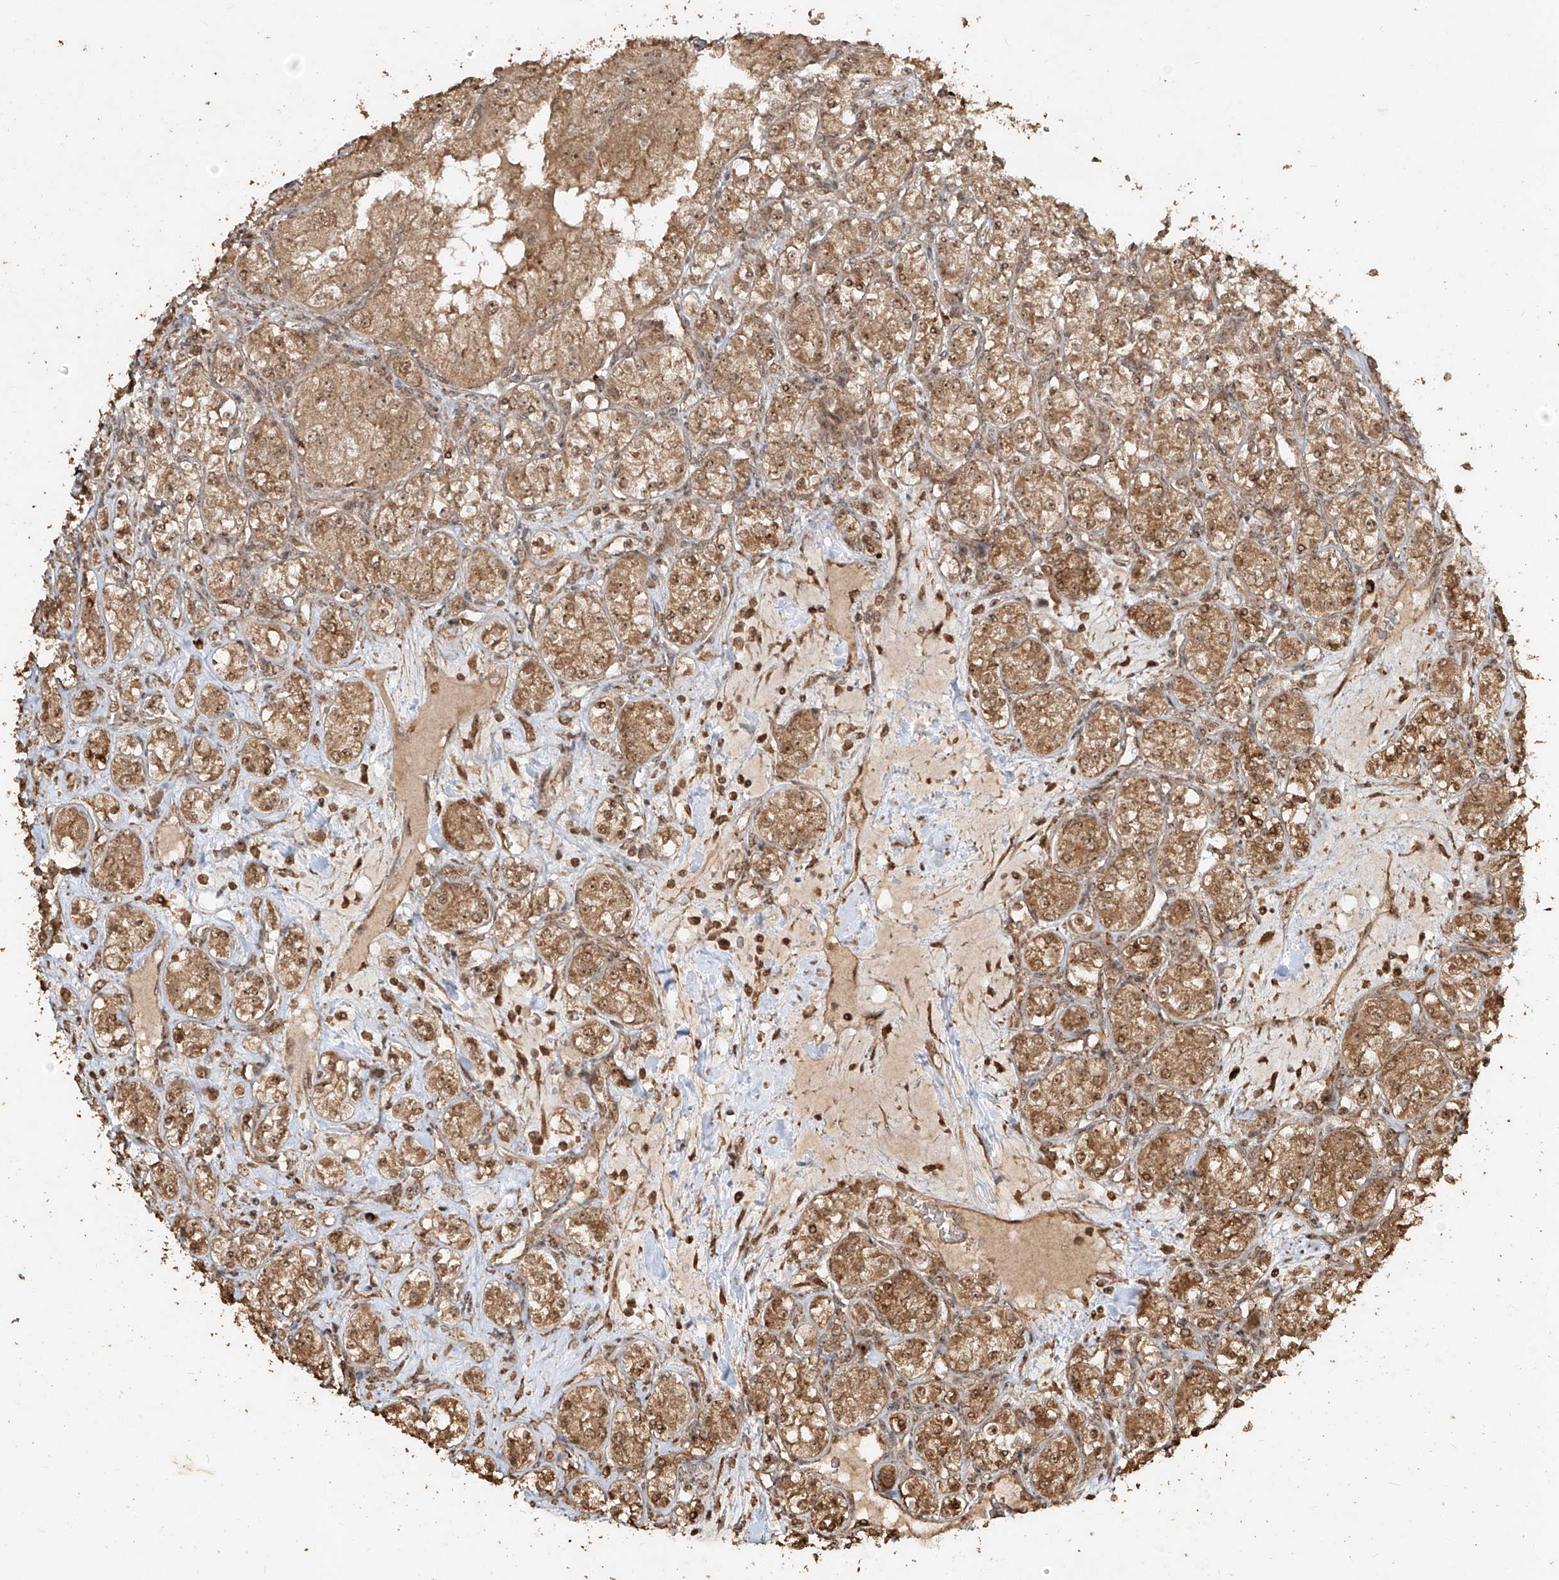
{"staining": {"intensity": "moderate", "quantity": ">75%", "location": "cytoplasmic/membranous"}, "tissue": "renal cancer", "cell_type": "Tumor cells", "image_type": "cancer", "snomed": [{"axis": "morphology", "description": "Adenocarcinoma, NOS"}, {"axis": "topography", "description": "Kidney"}], "caption": "Immunohistochemical staining of human adenocarcinoma (renal) shows medium levels of moderate cytoplasmic/membranous protein positivity in approximately >75% of tumor cells.", "gene": "ZNF660", "patient": {"sex": "male", "age": 77}}